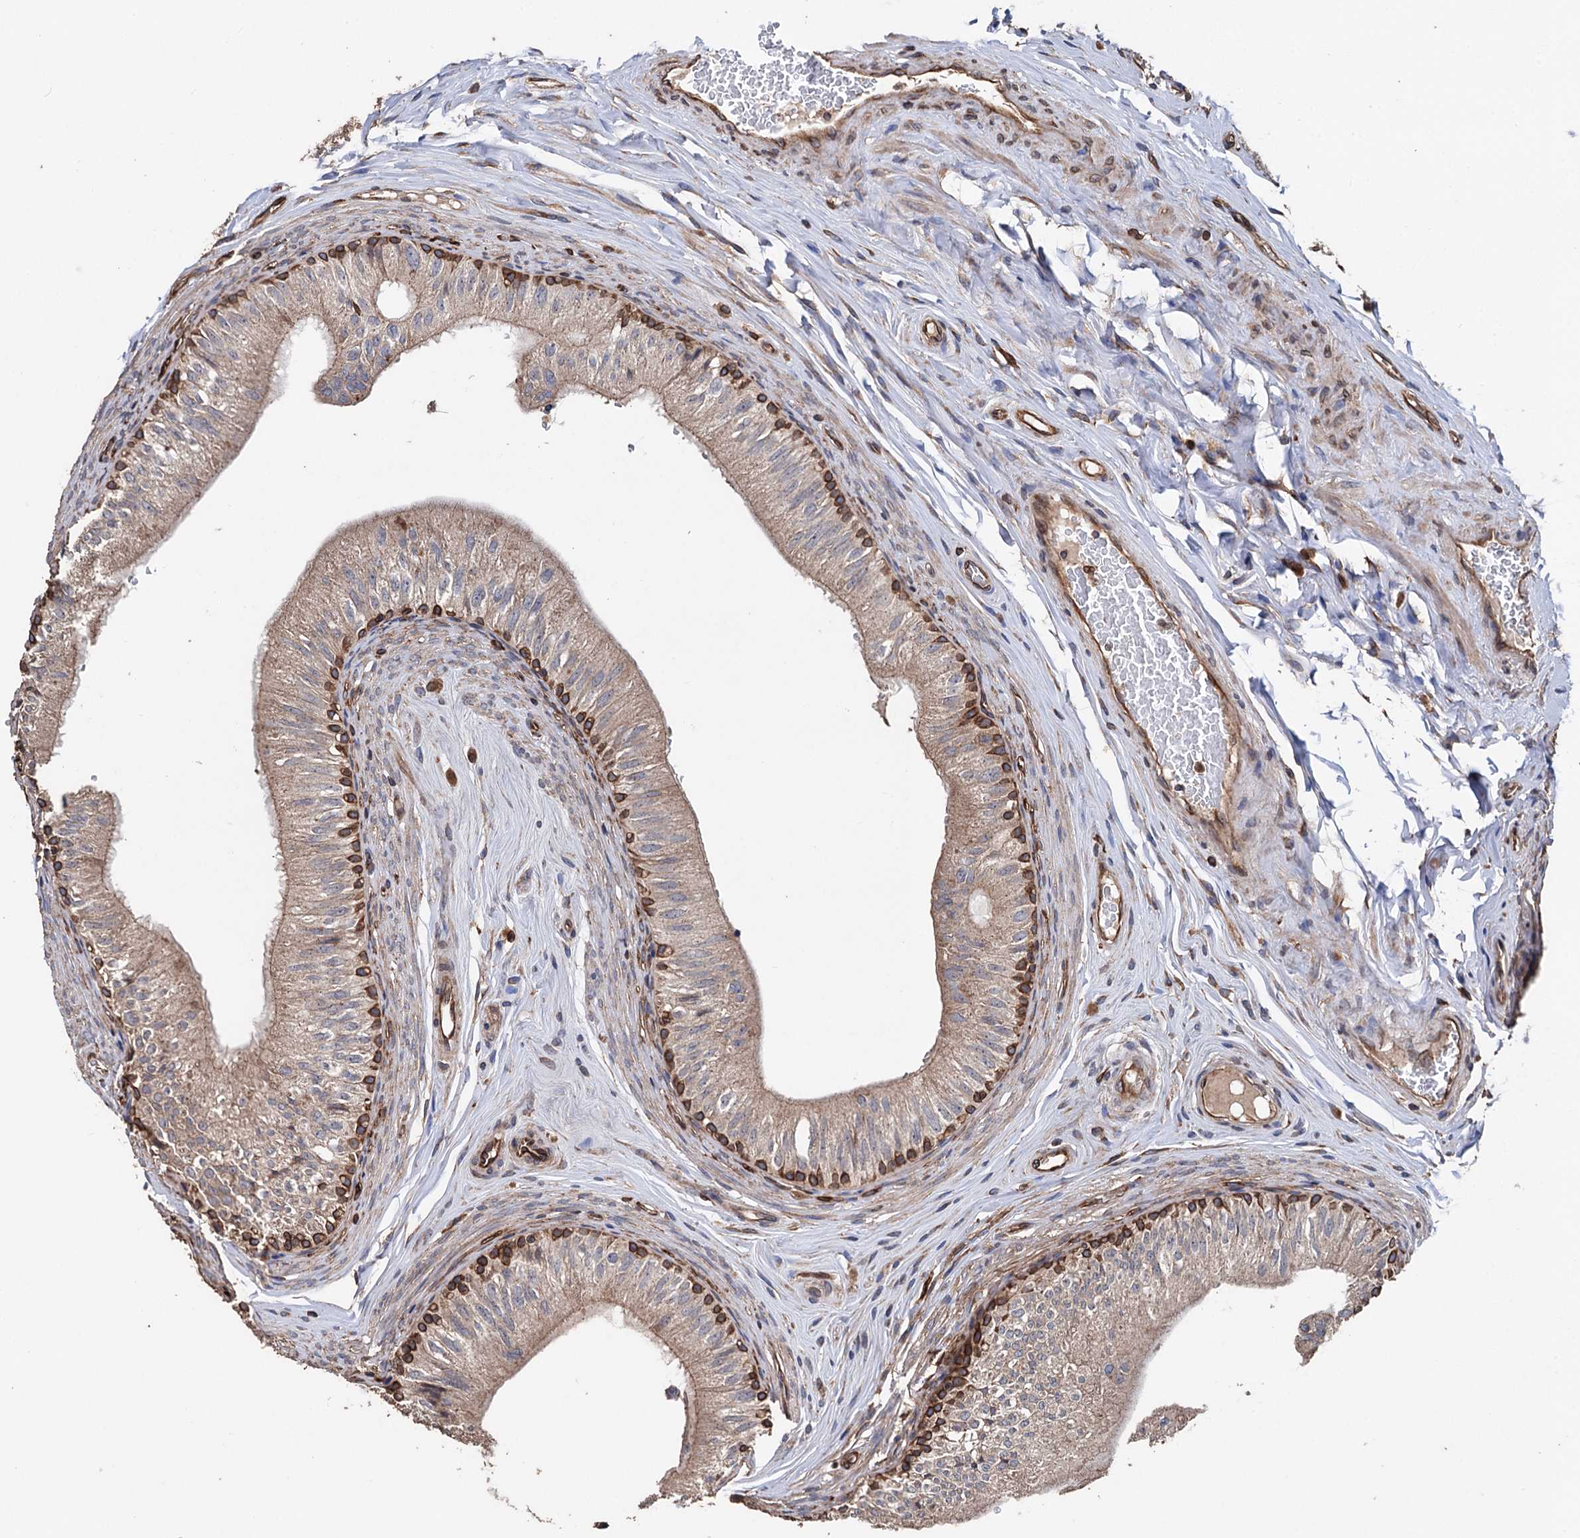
{"staining": {"intensity": "moderate", "quantity": "<25%", "location": "cytoplasmic/membranous"}, "tissue": "epididymis", "cell_type": "Glandular cells", "image_type": "normal", "snomed": [{"axis": "morphology", "description": "Normal tissue, NOS"}, {"axis": "topography", "description": "Epididymis"}], "caption": "Protein staining of unremarkable epididymis demonstrates moderate cytoplasmic/membranous staining in approximately <25% of glandular cells. The protein is stained brown, and the nuclei are stained in blue (DAB IHC with brightfield microscopy, high magnification).", "gene": "STING1", "patient": {"sex": "male", "age": 46}}